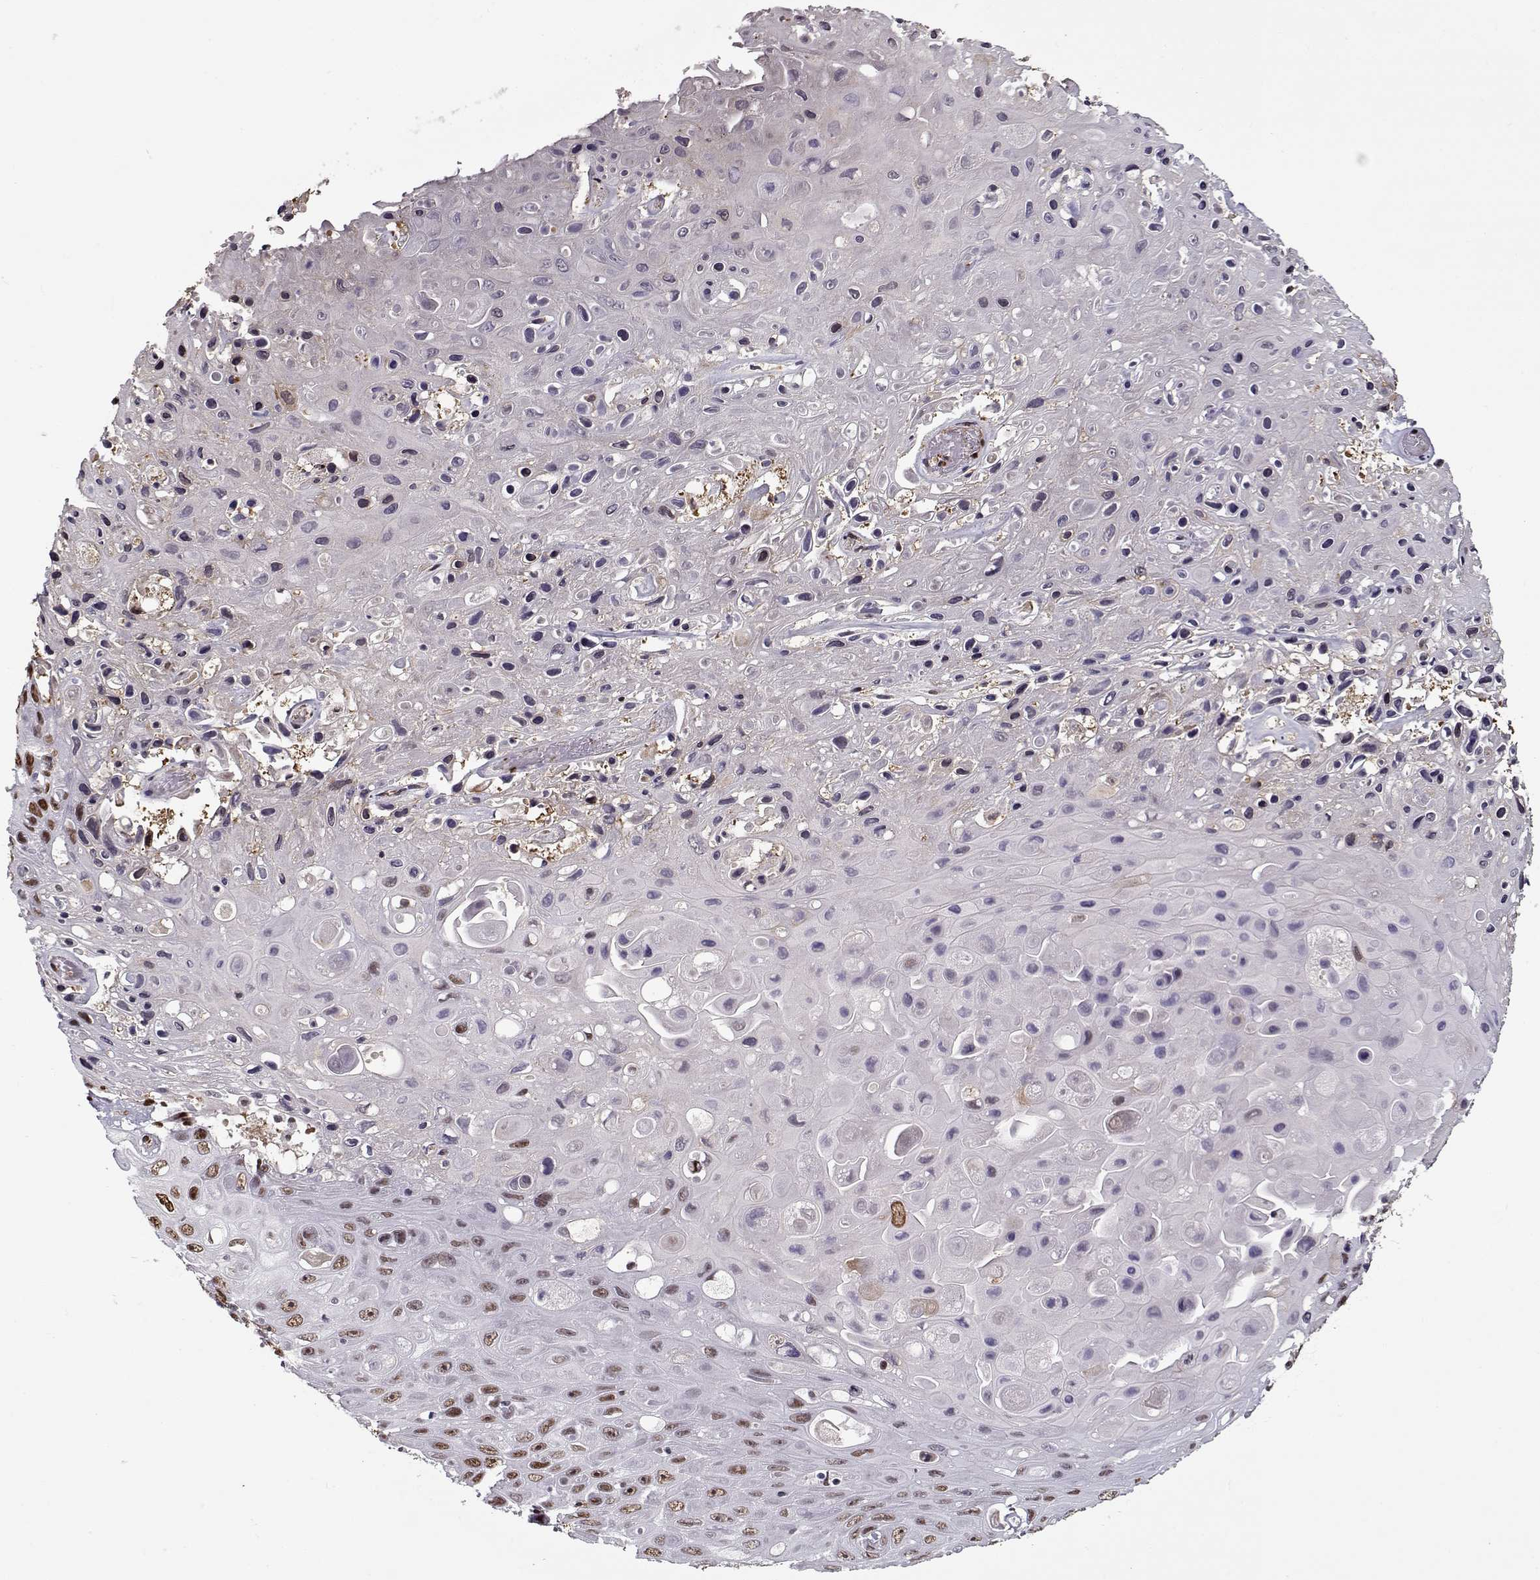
{"staining": {"intensity": "moderate", "quantity": "<25%", "location": "nuclear"}, "tissue": "skin cancer", "cell_type": "Tumor cells", "image_type": "cancer", "snomed": [{"axis": "morphology", "description": "Squamous cell carcinoma, NOS"}, {"axis": "topography", "description": "Skin"}], "caption": "Tumor cells demonstrate low levels of moderate nuclear positivity in approximately <25% of cells in human skin cancer. (brown staining indicates protein expression, while blue staining denotes nuclei).", "gene": "PRMT8", "patient": {"sex": "male", "age": 82}}